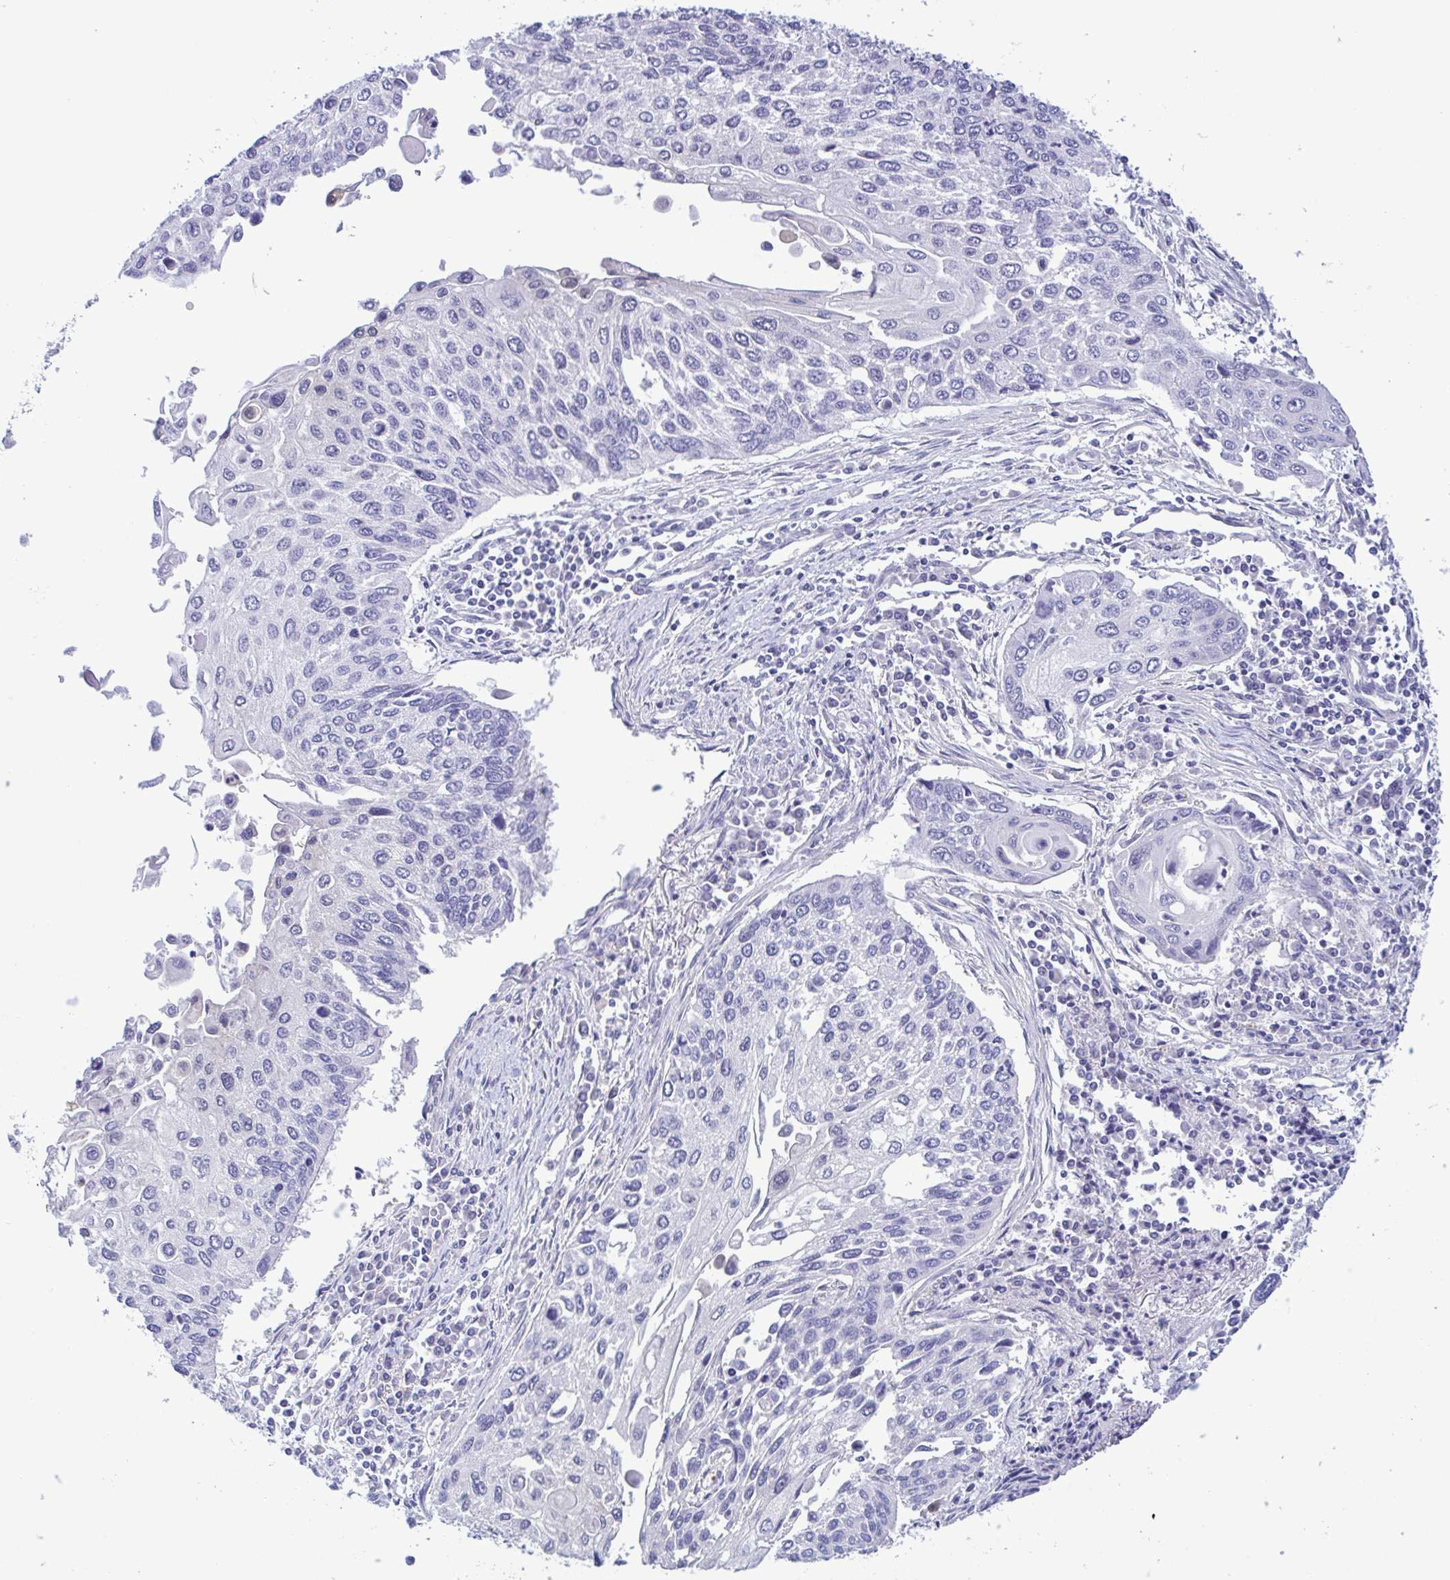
{"staining": {"intensity": "negative", "quantity": "none", "location": "none"}, "tissue": "lung cancer", "cell_type": "Tumor cells", "image_type": "cancer", "snomed": [{"axis": "morphology", "description": "Squamous cell carcinoma, NOS"}, {"axis": "morphology", "description": "Squamous cell carcinoma, metastatic, NOS"}, {"axis": "topography", "description": "Lung"}], "caption": "Immunohistochemical staining of lung cancer (metastatic squamous cell carcinoma) reveals no significant expression in tumor cells.", "gene": "LDHC", "patient": {"sex": "male", "age": 63}}